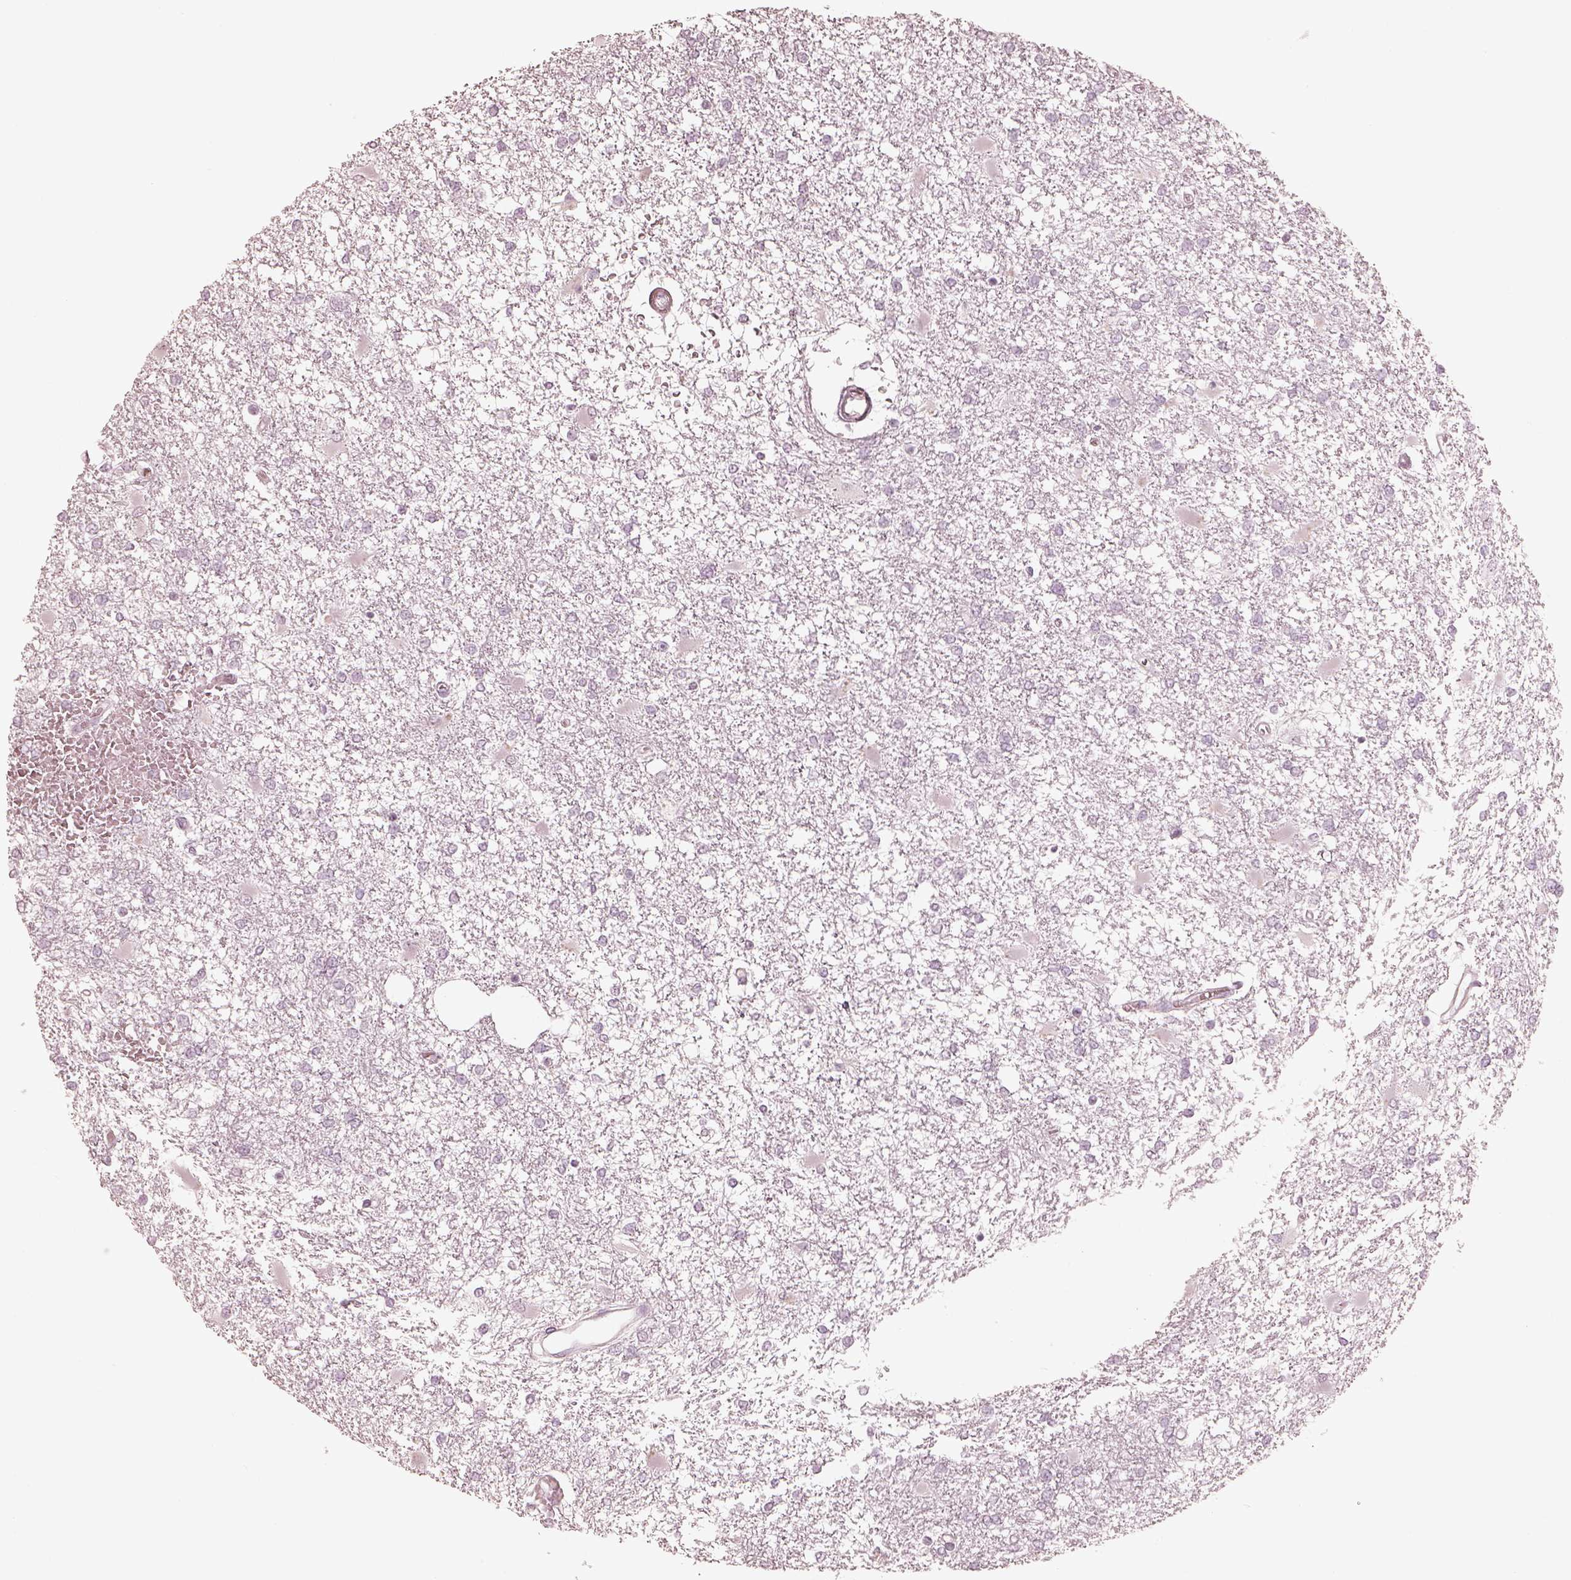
{"staining": {"intensity": "negative", "quantity": "none", "location": "none"}, "tissue": "glioma", "cell_type": "Tumor cells", "image_type": "cancer", "snomed": [{"axis": "morphology", "description": "Glioma, malignant, High grade"}, {"axis": "topography", "description": "Cerebral cortex"}], "caption": "Immunohistochemical staining of glioma displays no significant positivity in tumor cells.", "gene": "CALR3", "patient": {"sex": "male", "age": 79}}